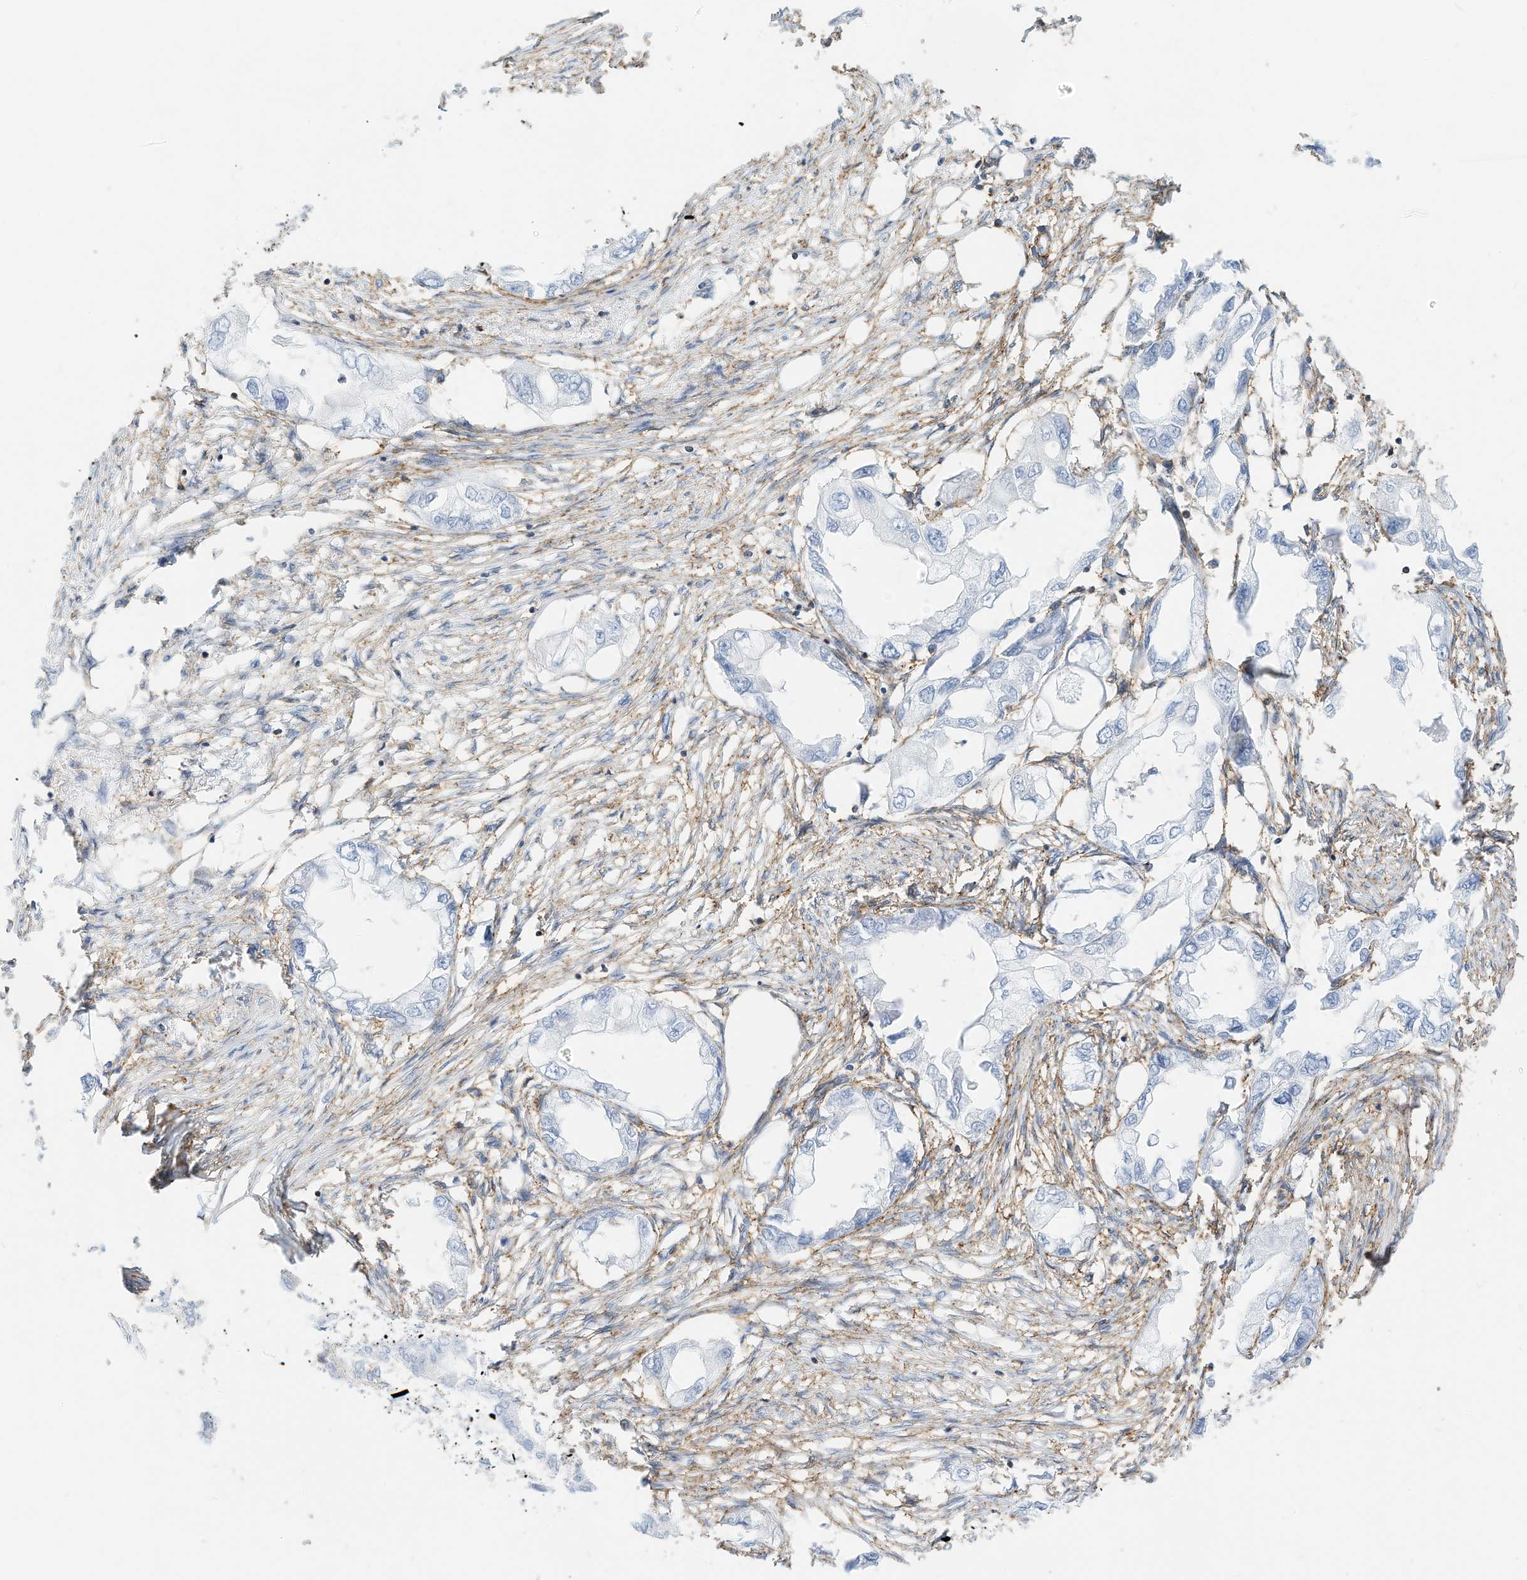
{"staining": {"intensity": "negative", "quantity": "none", "location": "none"}, "tissue": "endometrial cancer", "cell_type": "Tumor cells", "image_type": "cancer", "snomed": [{"axis": "morphology", "description": "Adenocarcinoma, NOS"}, {"axis": "morphology", "description": "Adenocarcinoma, metastatic, NOS"}, {"axis": "topography", "description": "Adipose tissue"}, {"axis": "topography", "description": "Endometrium"}], "caption": "Micrograph shows no protein positivity in tumor cells of endometrial cancer (metastatic adenocarcinoma) tissue.", "gene": "TXNDC9", "patient": {"sex": "female", "age": 67}}